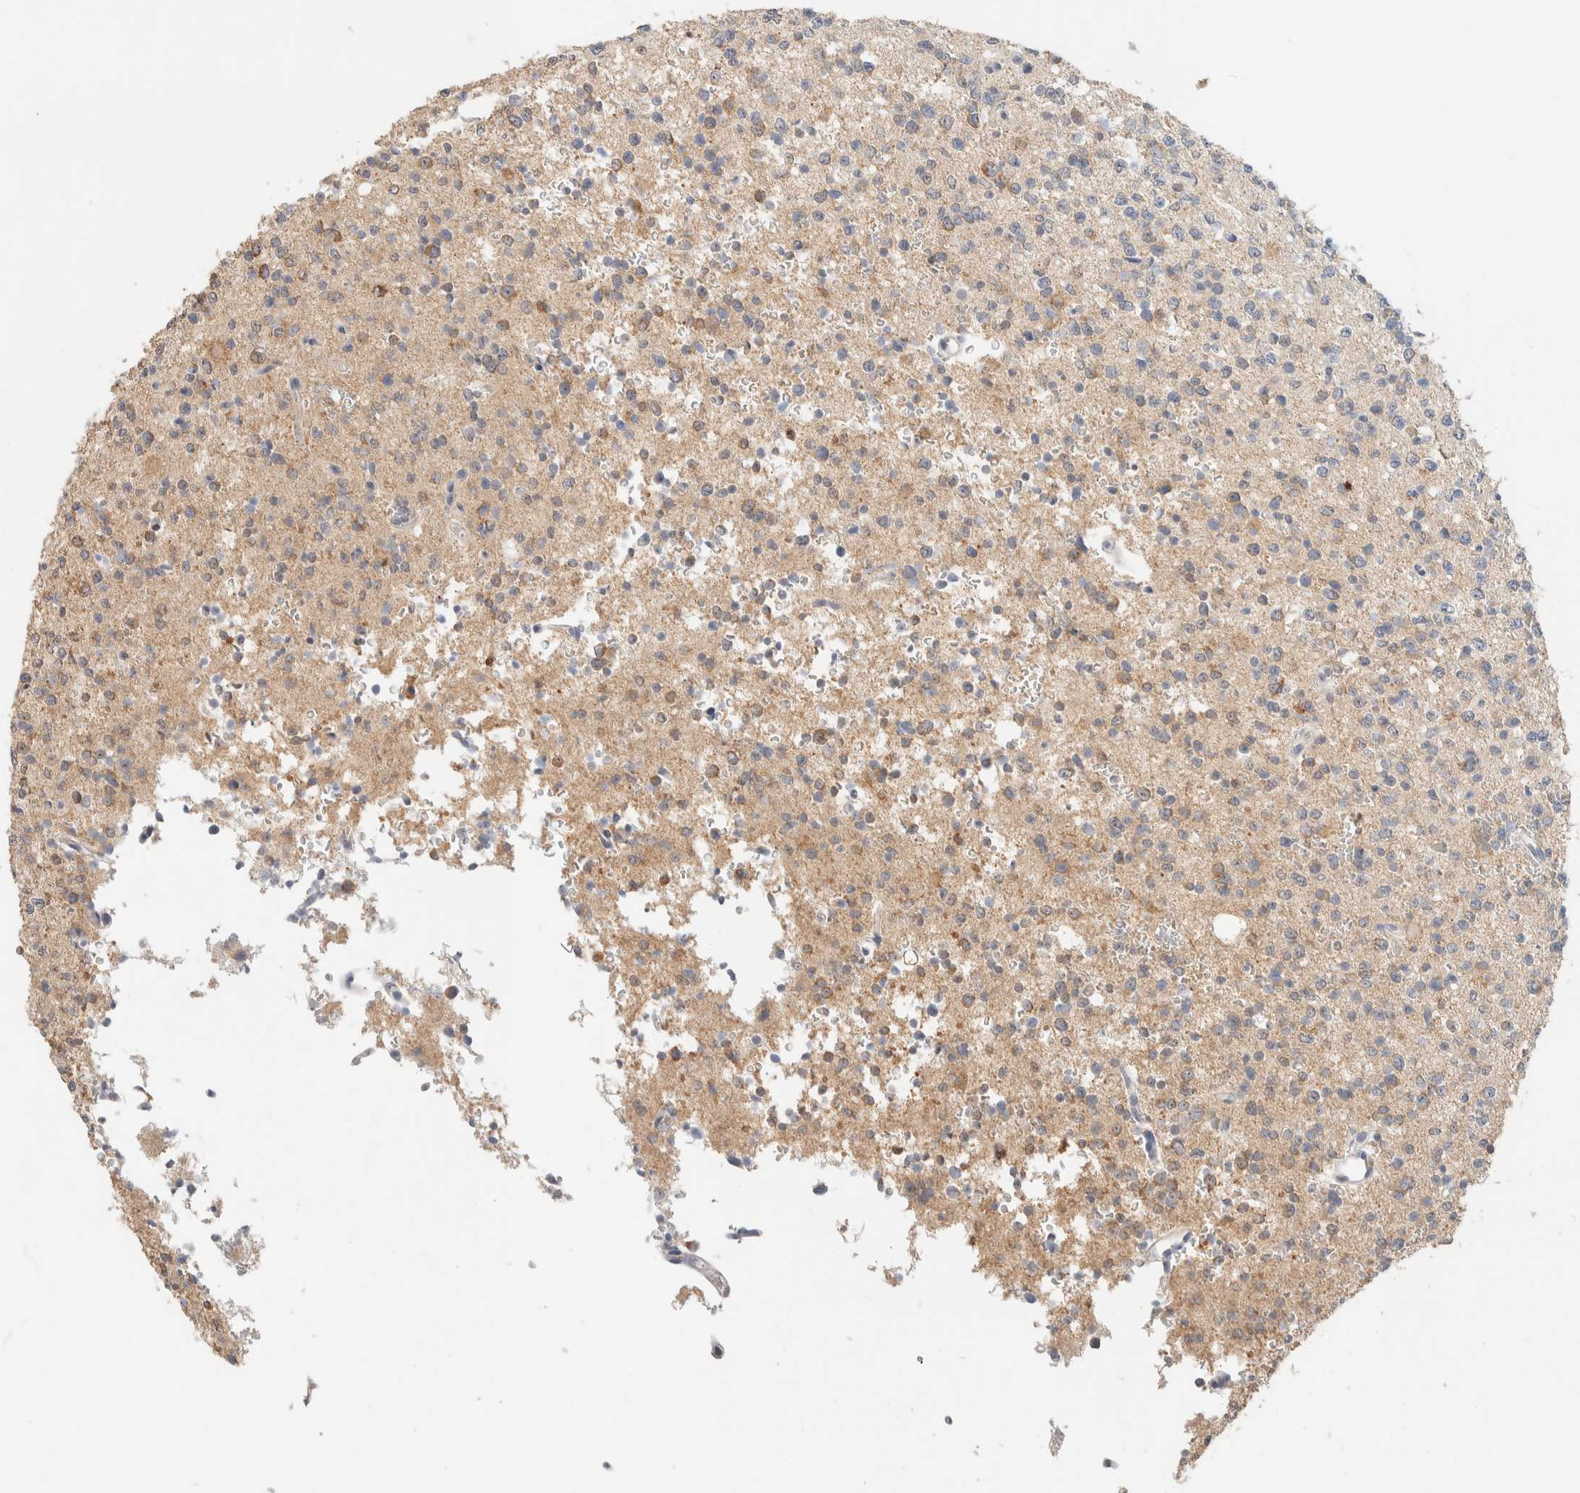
{"staining": {"intensity": "weak", "quantity": ">75%", "location": "cytoplasmic/membranous"}, "tissue": "glioma", "cell_type": "Tumor cells", "image_type": "cancer", "snomed": [{"axis": "morphology", "description": "Glioma, malignant, High grade"}, {"axis": "topography", "description": "Brain"}], "caption": "A micrograph of human glioma stained for a protein exhibits weak cytoplasmic/membranous brown staining in tumor cells.", "gene": "HDHD3", "patient": {"sex": "female", "age": 62}}